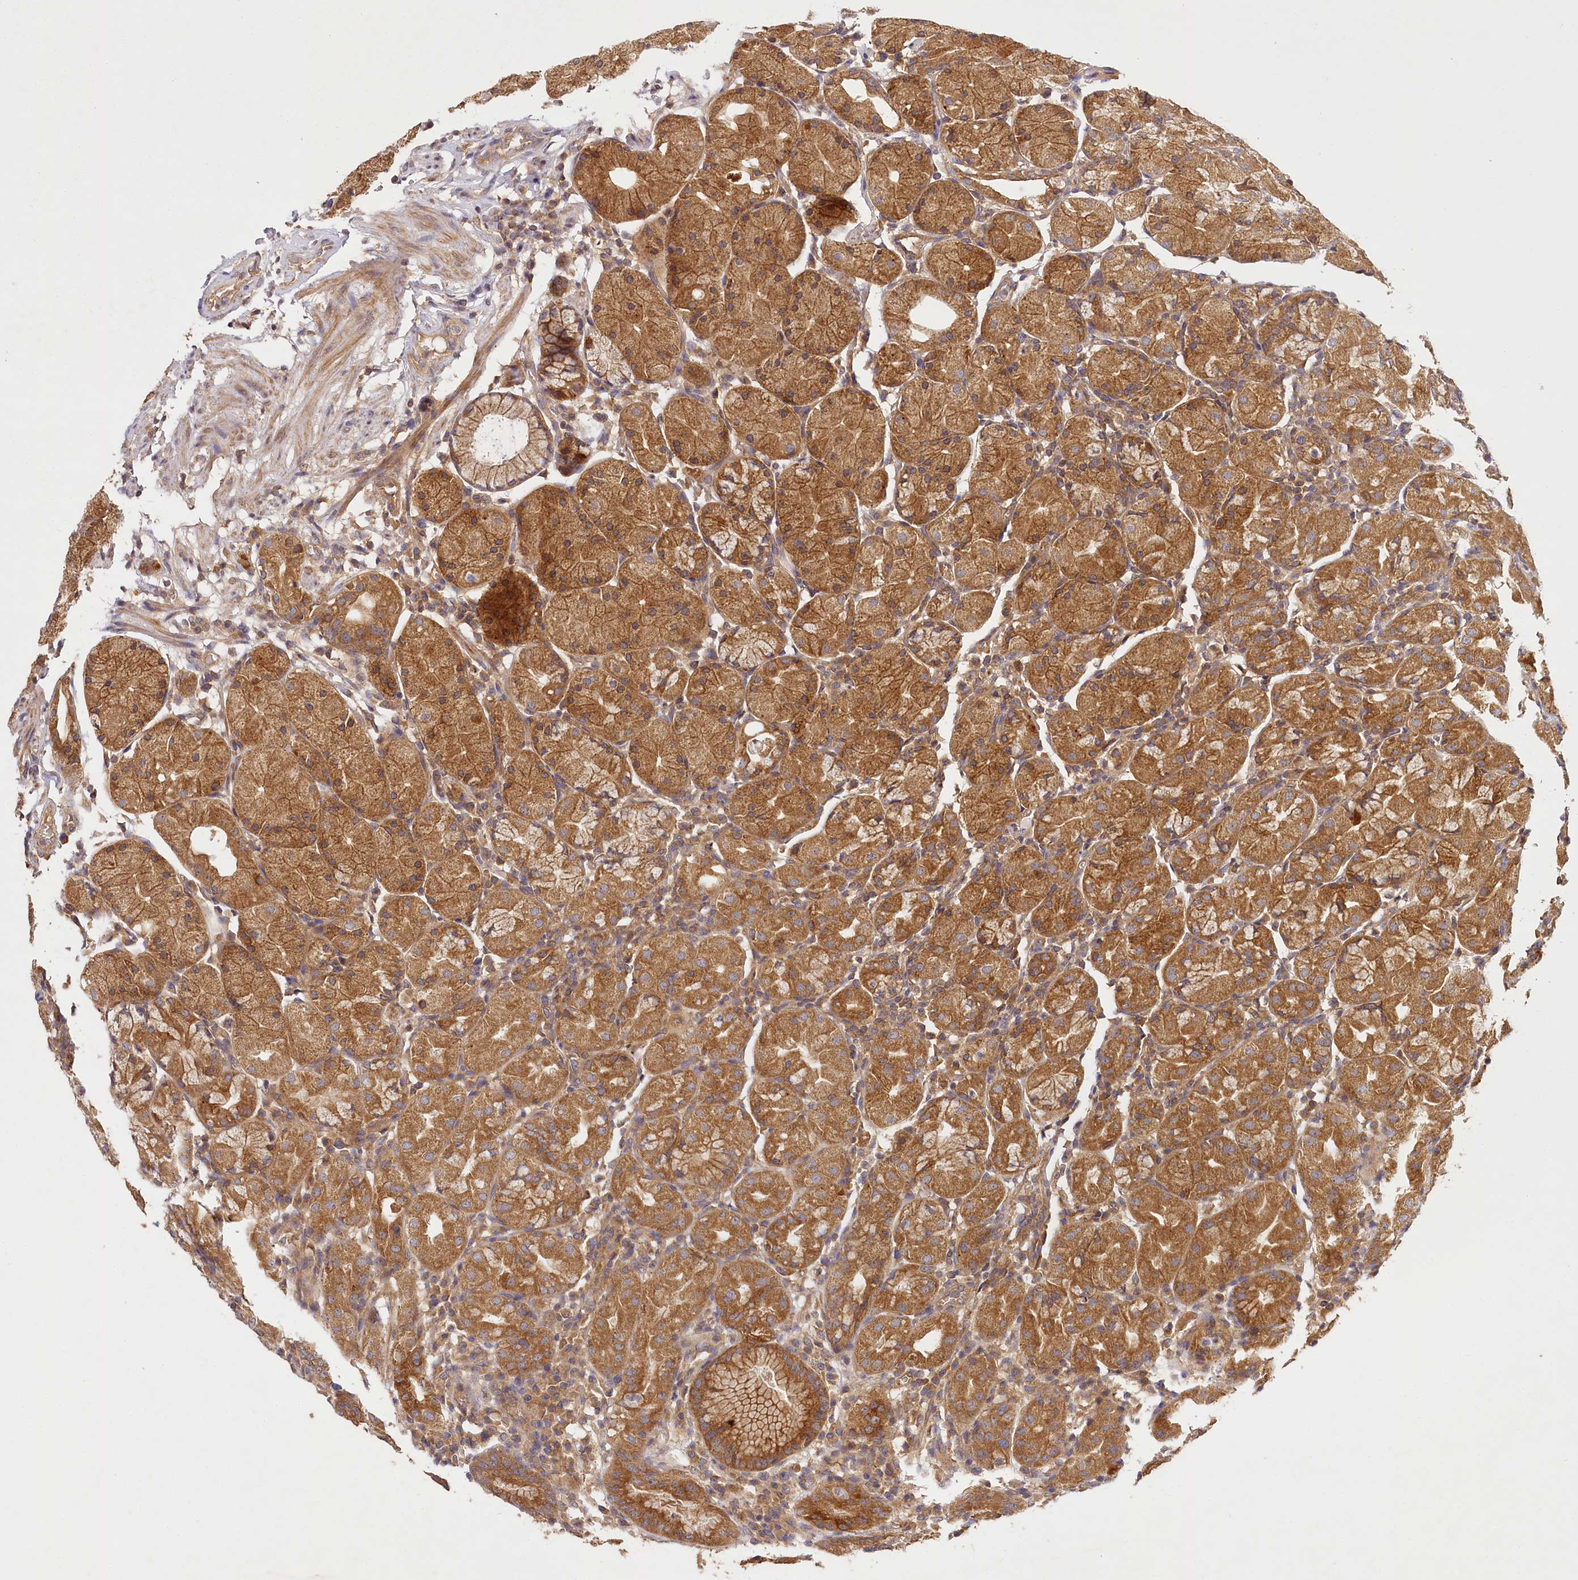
{"staining": {"intensity": "strong", "quantity": ">75%", "location": "cytoplasmic/membranous"}, "tissue": "stomach", "cell_type": "Glandular cells", "image_type": "normal", "snomed": [{"axis": "morphology", "description": "Normal tissue, NOS"}, {"axis": "topography", "description": "Stomach"}, {"axis": "topography", "description": "Stomach, lower"}], "caption": "IHC micrograph of benign human stomach stained for a protein (brown), which demonstrates high levels of strong cytoplasmic/membranous positivity in approximately >75% of glandular cells.", "gene": "LSS", "patient": {"sex": "female", "age": 75}}